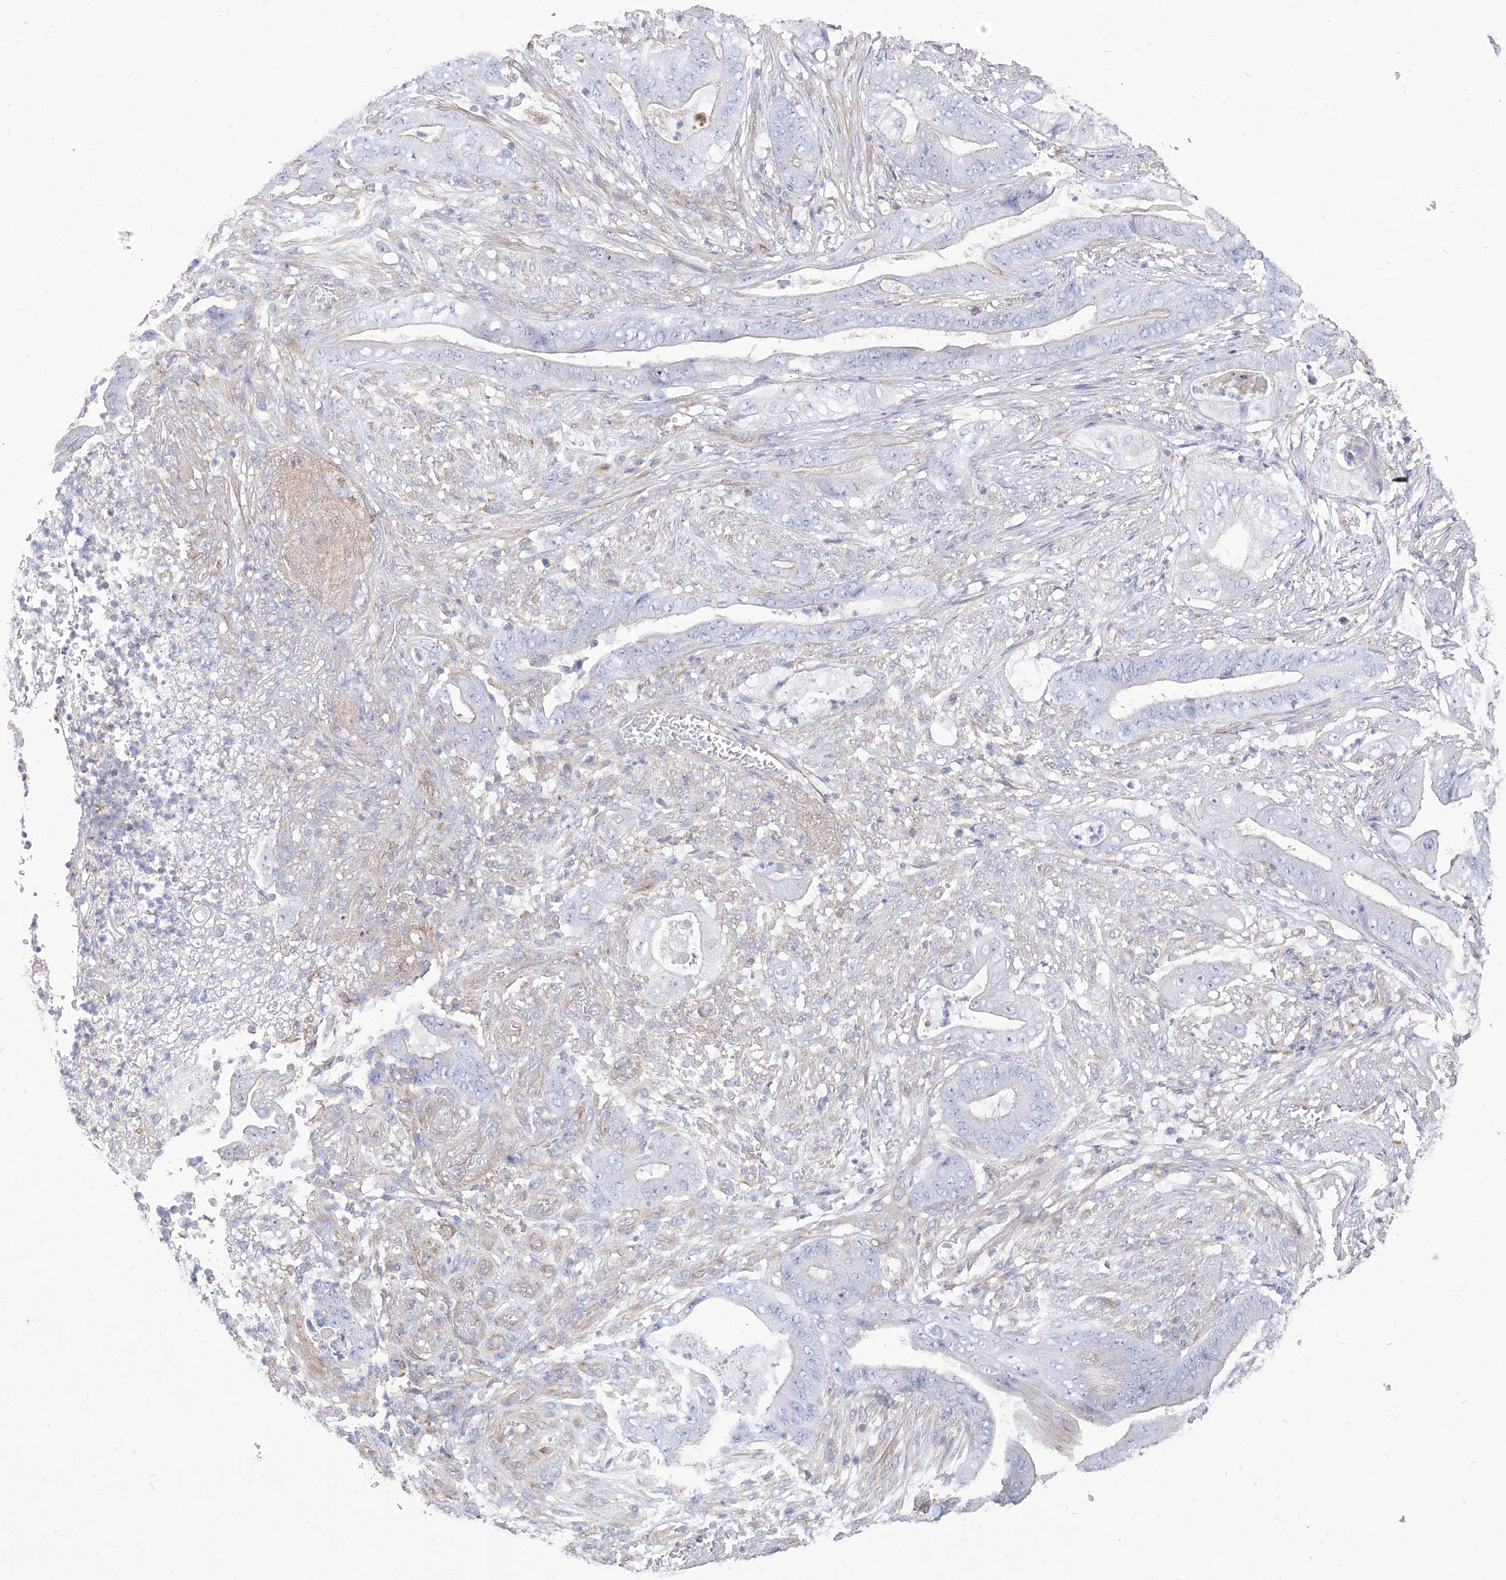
{"staining": {"intensity": "negative", "quantity": "none", "location": "none"}, "tissue": "stomach cancer", "cell_type": "Tumor cells", "image_type": "cancer", "snomed": [{"axis": "morphology", "description": "Adenocarcinoma, NOS"}, {"axis": "topography", "description": "Stomach"}], "caption": "Human adenocarcinoma (stomach) stained for a protein using IHC displays no positivity in tumor cells.", "gene": "C1orf74", "patient": {"sex": "female", "age": 73}}